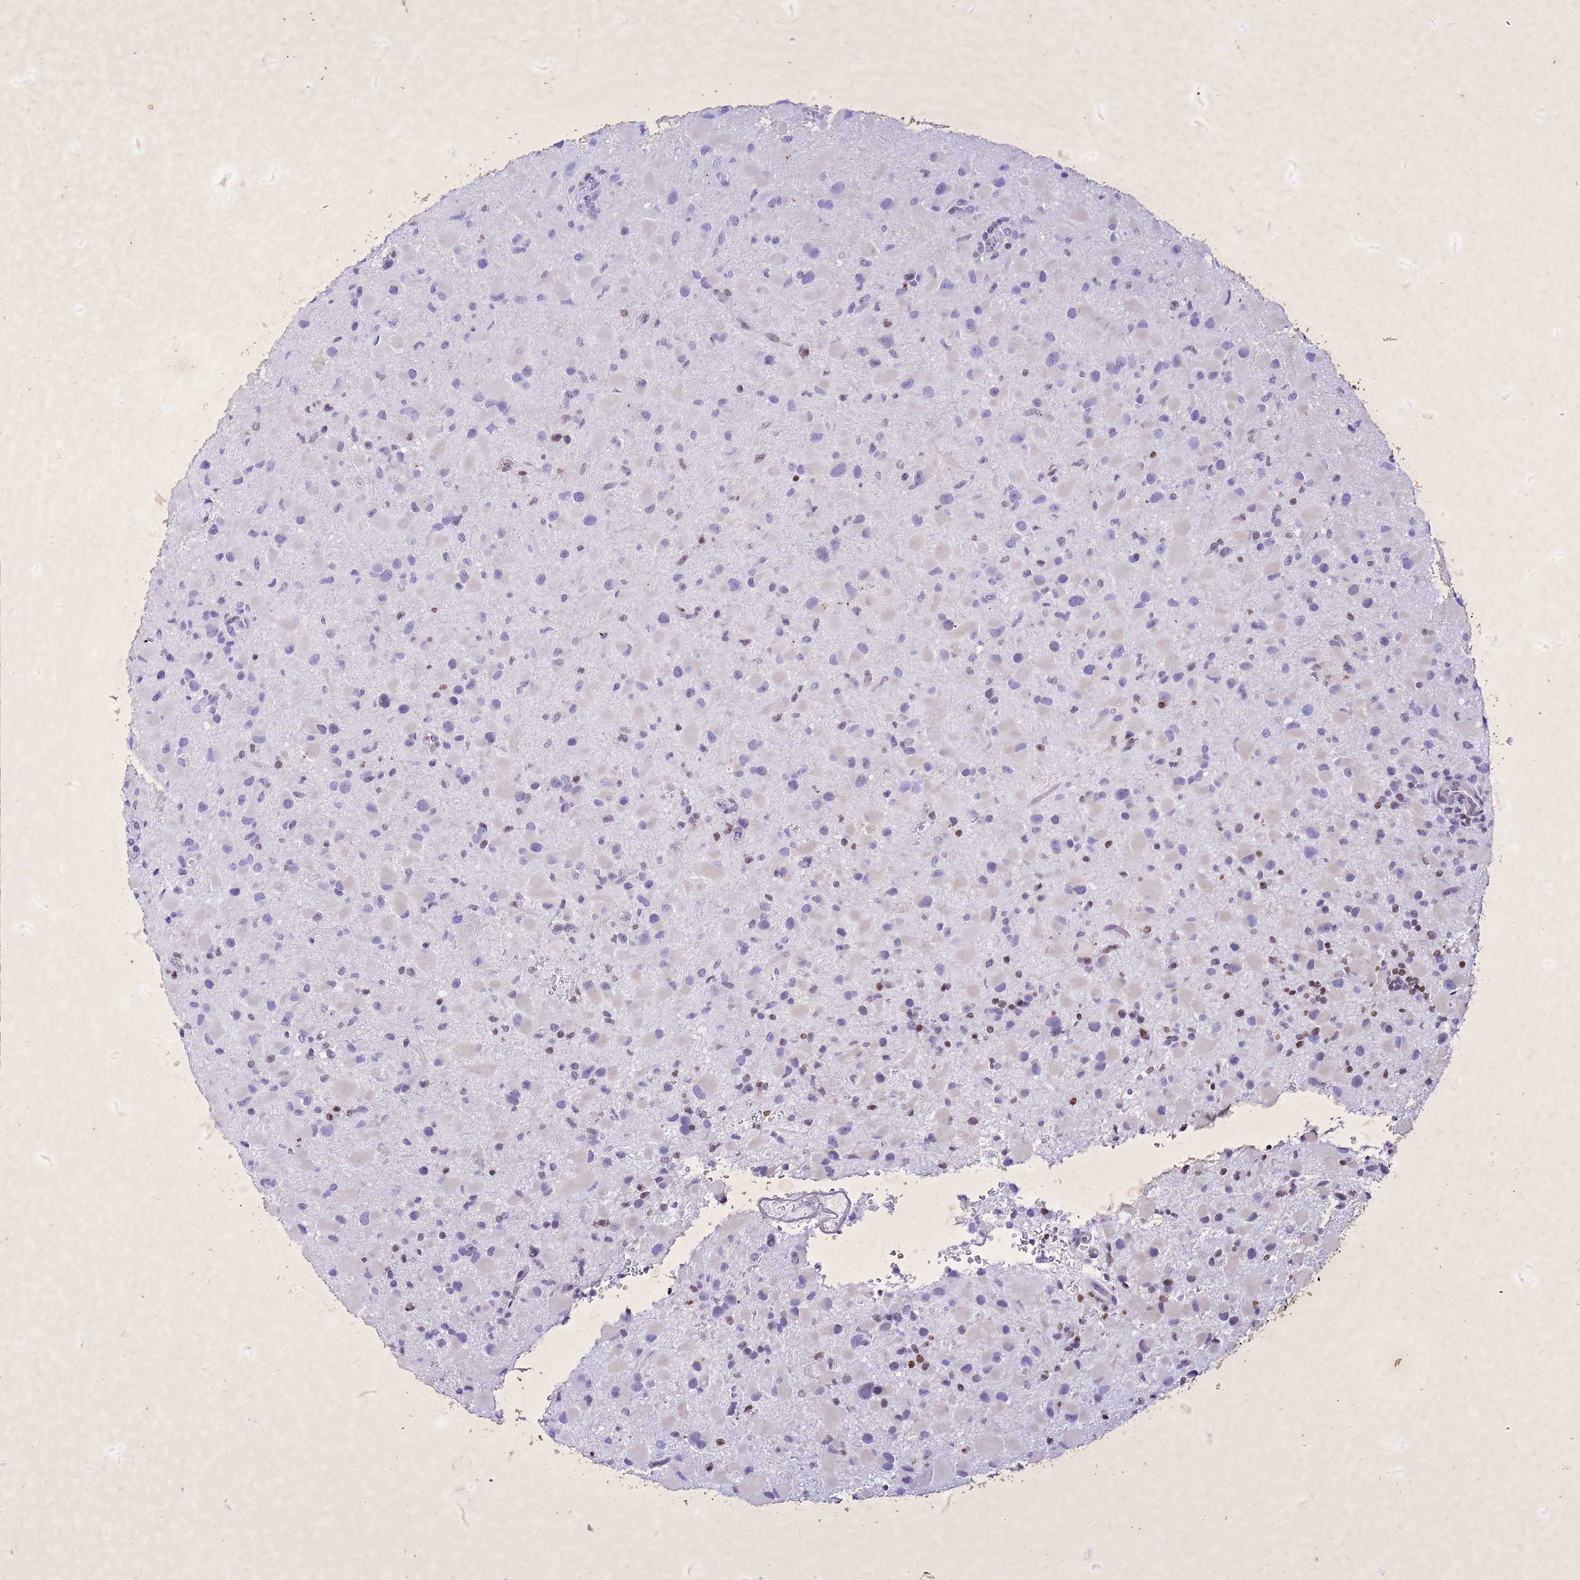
{"staining": {"intensity": "negative", "quantity": "none", "location": "none"}, "tissue": "glioma", "cell_type": "Tumor cells", "image_type": "cancer", "snomed": [{"axis": "morphology", "description": "Glioma, malignant, Low grade"}, {"axis": "topography", "description": "Brain"}], "caption": "This is an immunohistochemistry photomicrograph of glioma. There is no staining in tumor cells.", "gene": "COPS9", "patient": {"sex": "female", "age": 32}}